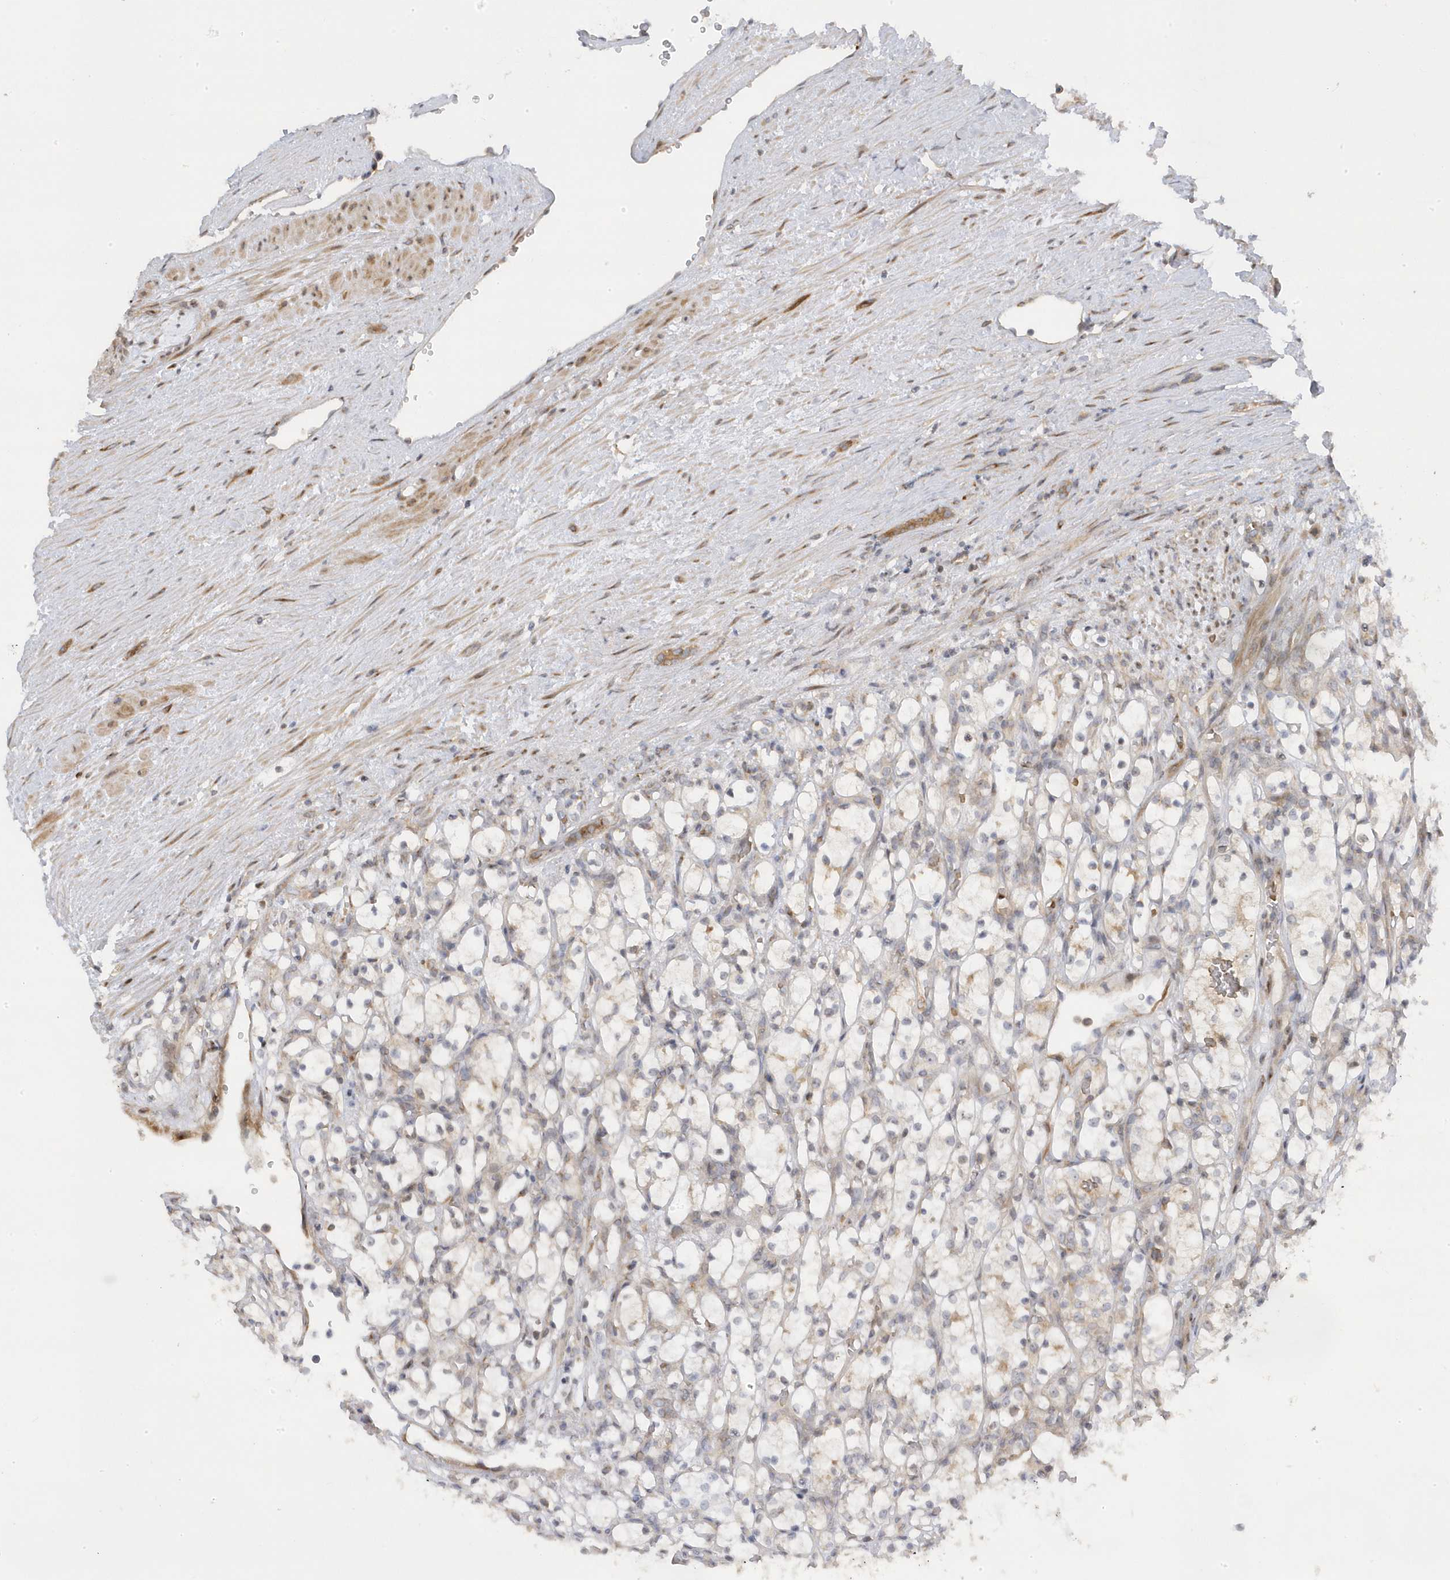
{"staining": {"intensity": "negative", "quantity": "none", "location": "none"}, "tissue": "renal cancer", "cell_type": "Tumor cells", "image_type": "cancer", "snomed": [{"axis": "morphology", "description": "Adenocarcinoma, NOS"}, {"axis": "topography", "description": "Kidney"}], "caption": "A high-resolution photomicrograph shows immunohistochemistry (IHC) staining of renal cancer (adenocarcinoma), which reveals no significant positivity in tumor cells.", "gene": "MAP7D3", "patient": {"sex": "female", "age": 69}}